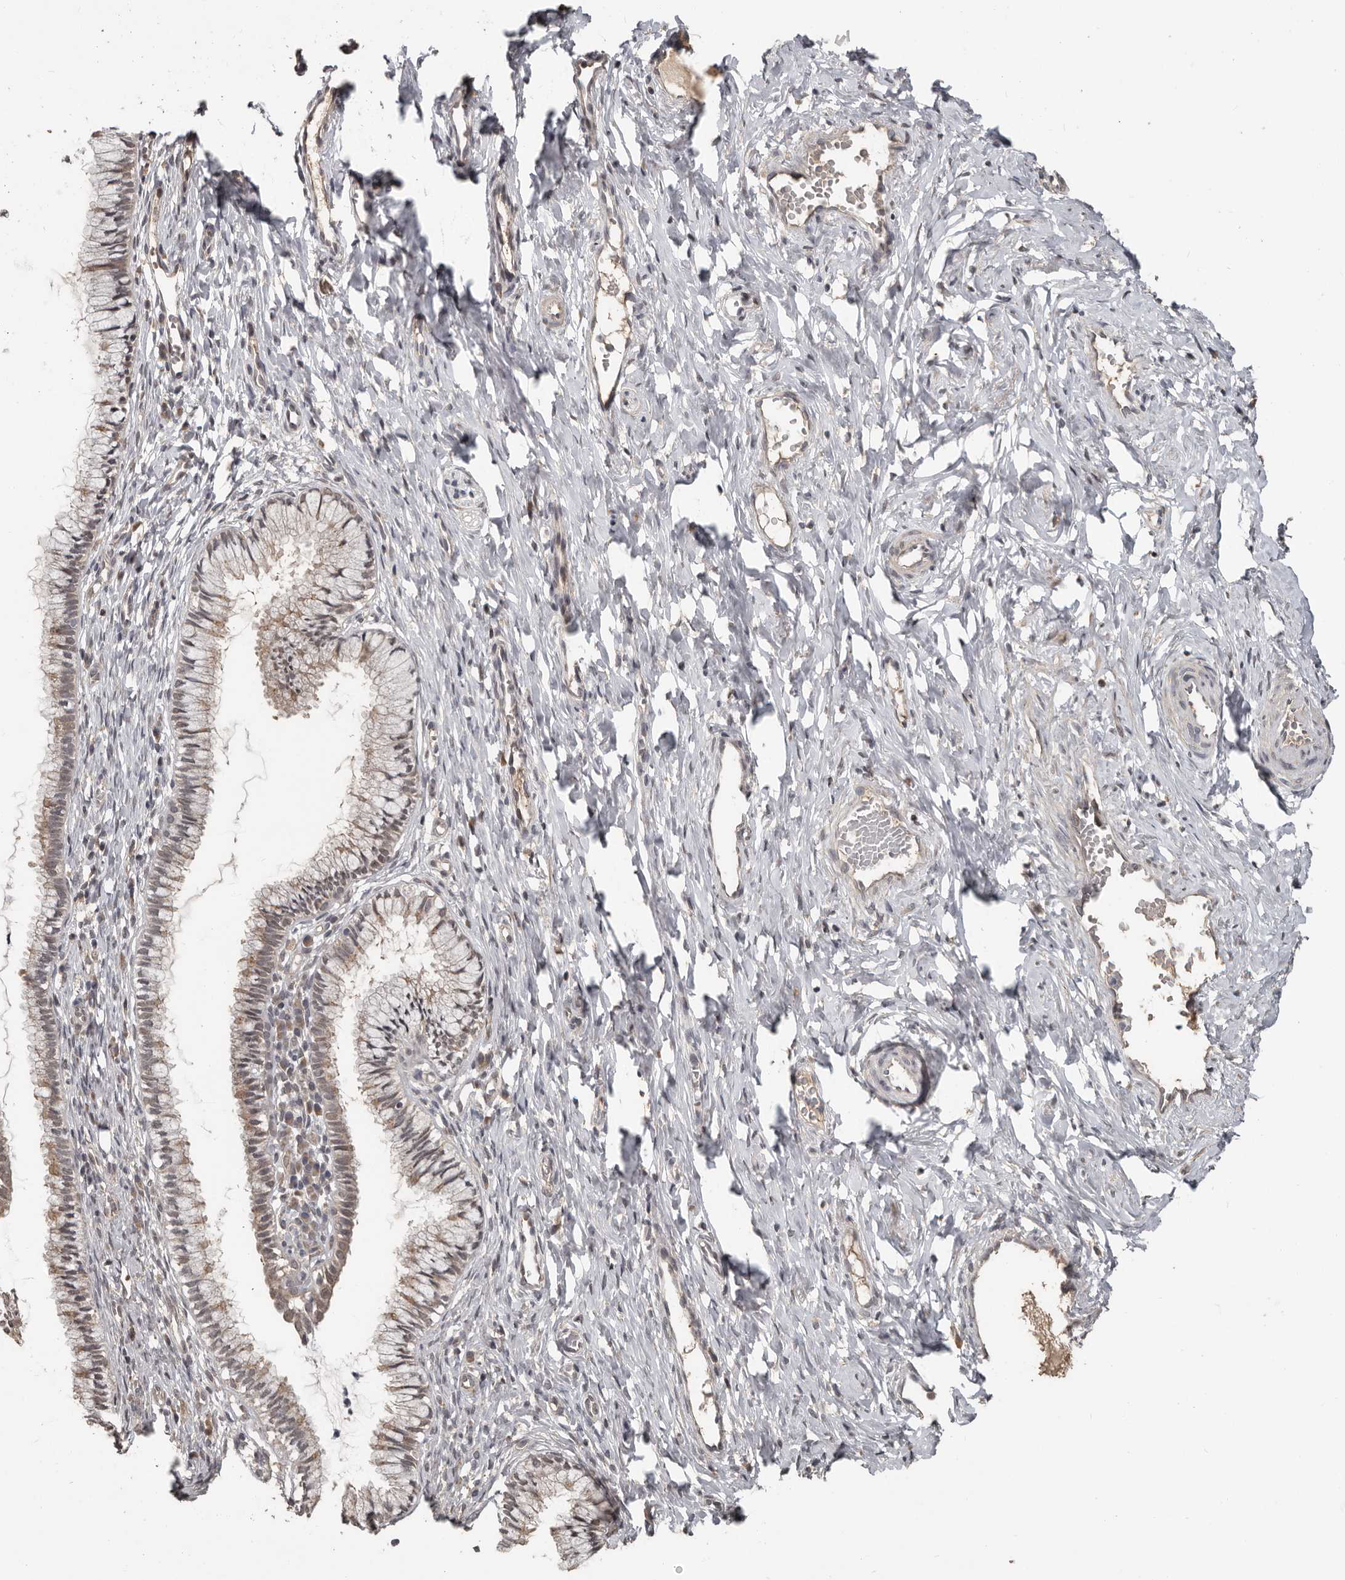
{"staining": {"intensity": "weak", "quantity": ">75%", "location": "cytoplasmic/membranous,nuclear"}, "tissue": "cervix", "cell_type": "Glandular cells", "image_type": "normal", "snomed": [{"axis": "morphology", "description": "Normal tissue, NOS"}, {"axis": "topography", "description": "Cervix"}], "caption": "Immunohistochemistry staining of benign cervix, which exhibits low levels of weak cytoplasmic/membranous,nuclear expression in about >75% of glandular cells indicating weak cytoplasmic/membranous,nuclear protein staining. The staining was performed using DAB (brown) for protein detection and nuclei were counterstained in hematoxylin (blue).", "gene": "ZFP14", "patient": {"sex": "female", "age": 27}}